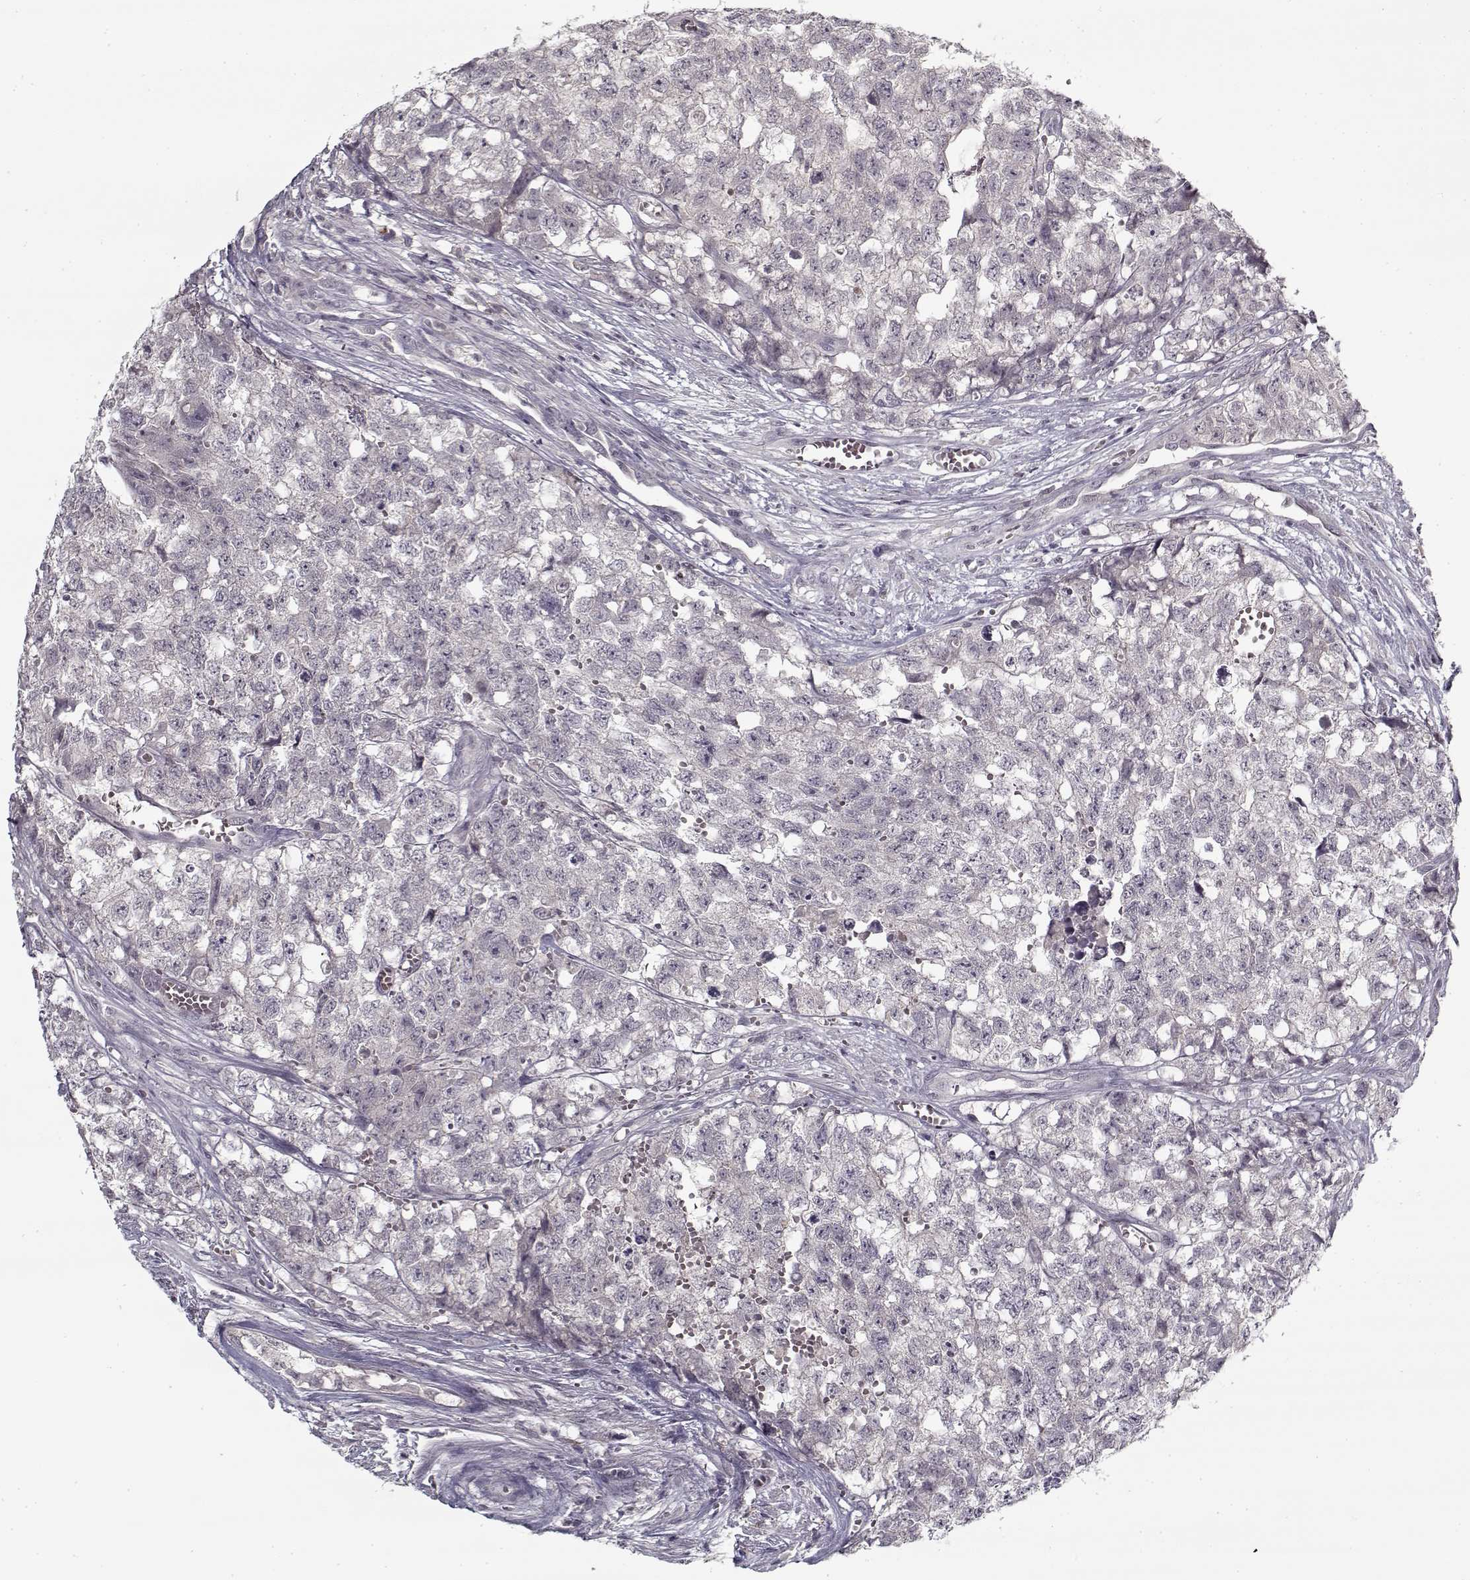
{"staining": {"intensity": "negative", "quantity": "none", "location": "none"}, "tissue": "testis cancer", "cell_type": "Tumor cells", "image_type": "cancer", "snomed": [{"axis": "morphology", "description": "Seminoma, NOS"}, {"axis": "morphology", "description": "Carcinoma, Embryonal, NOS"}, {"axis": "topography", "description": "Testis"}], "caption": "Immunohistochemistry of testis seminoma exhibits no expression in tumor cells. (Brightfield microscopy of DAB (3,3'-diaminobenzidine) immunohistochemistry (IHC) at high magnification).", "gene": "LAMA2", "patient": {"sex": "male", "age": 22}}